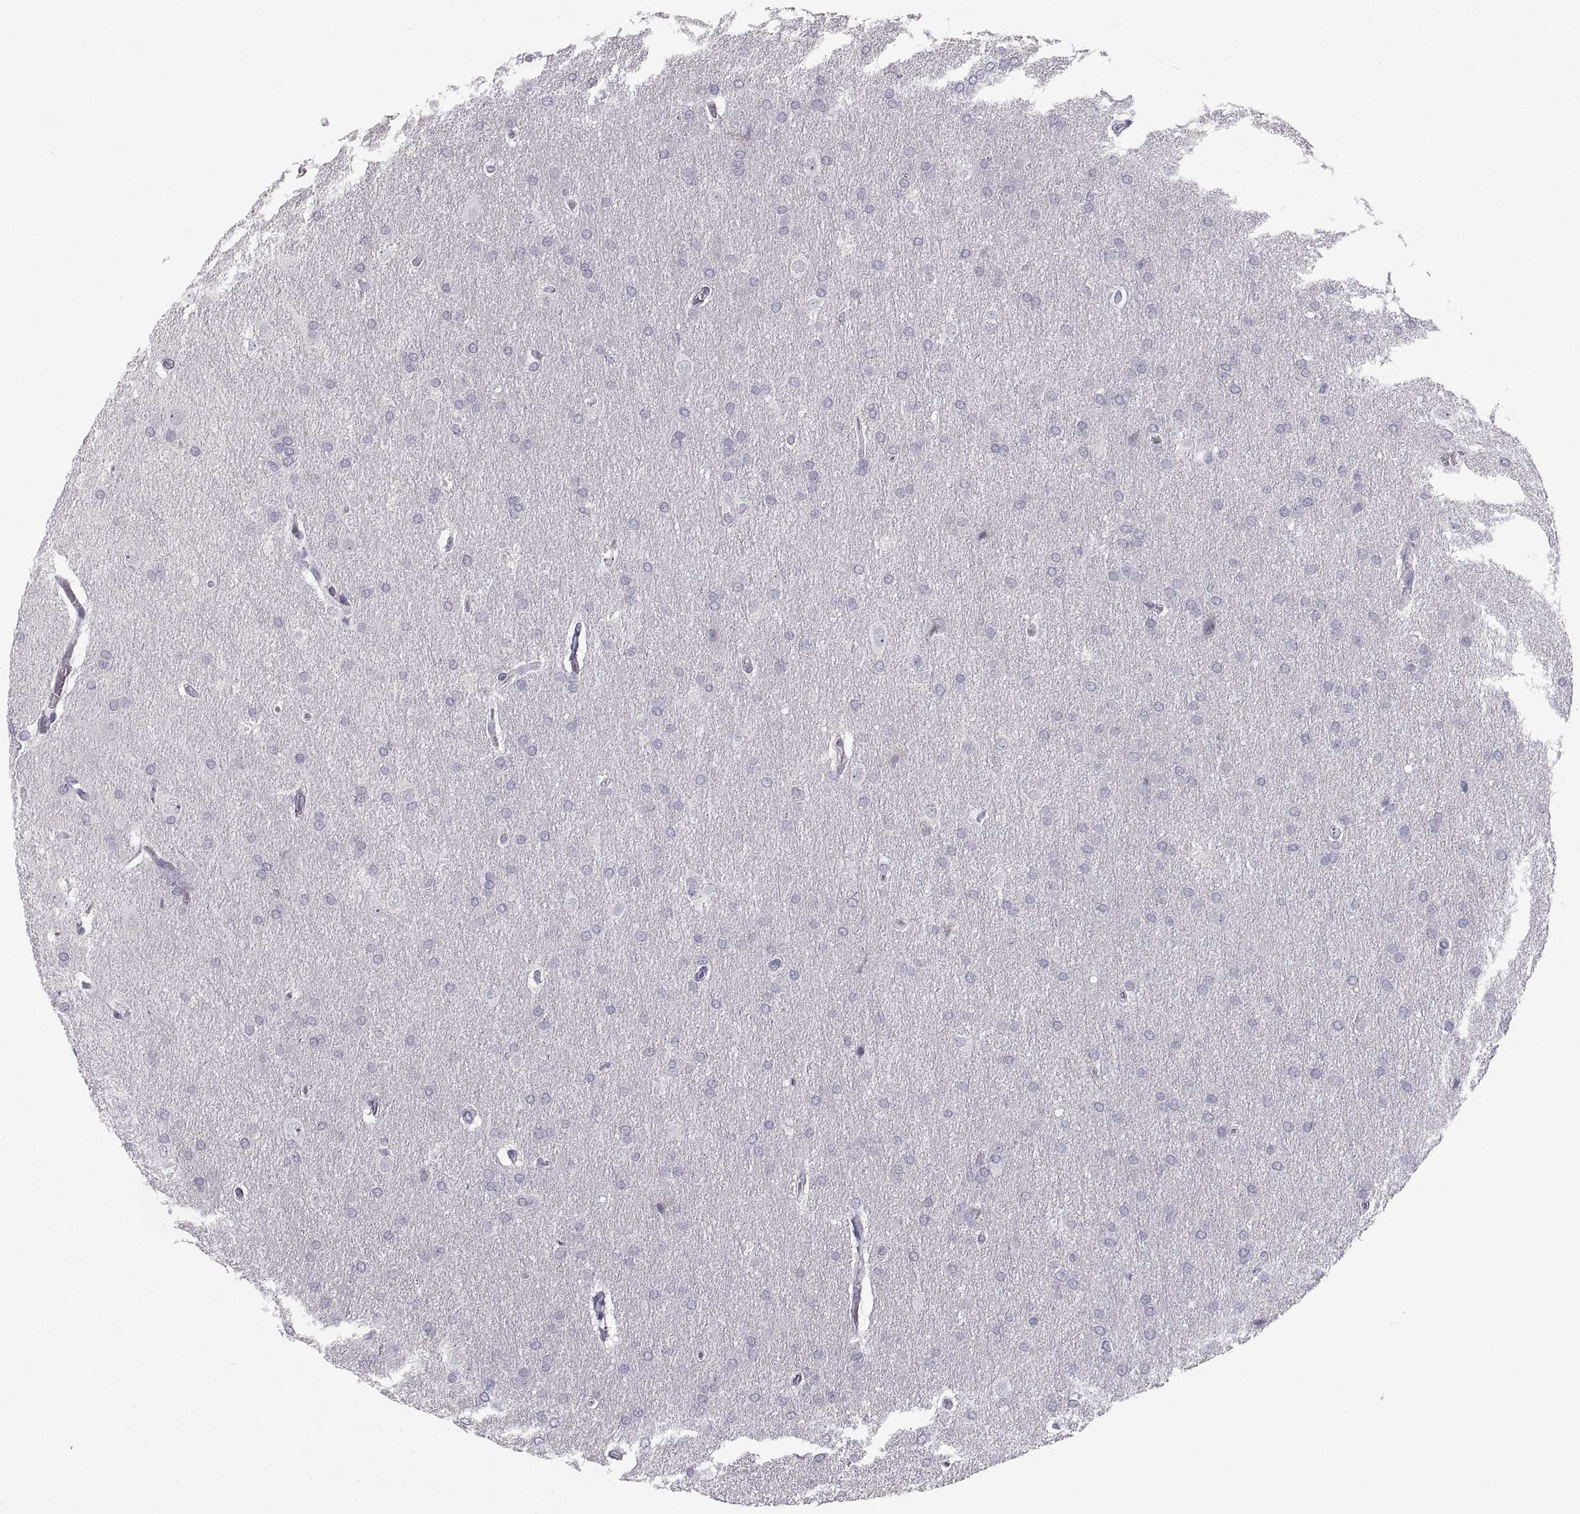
{"staining": {"intensity": "negative", "quantity": "none", "location": "none"}, "tissue": "glioma", "cell_type": "Tumor cells", "image_type": "cancer", "snomed": [{"axis": "morphology", "description": "Glioma, malignant, Low grade"}, {"axis": "topography", "description": "Brain"}], "caption": "This is an IHC photomicrograph of malignant glioma (low-grade). There is no staining in tumor cells.", "gene": "ZNF185", "patient": {"sex": "female", "age": 32}}